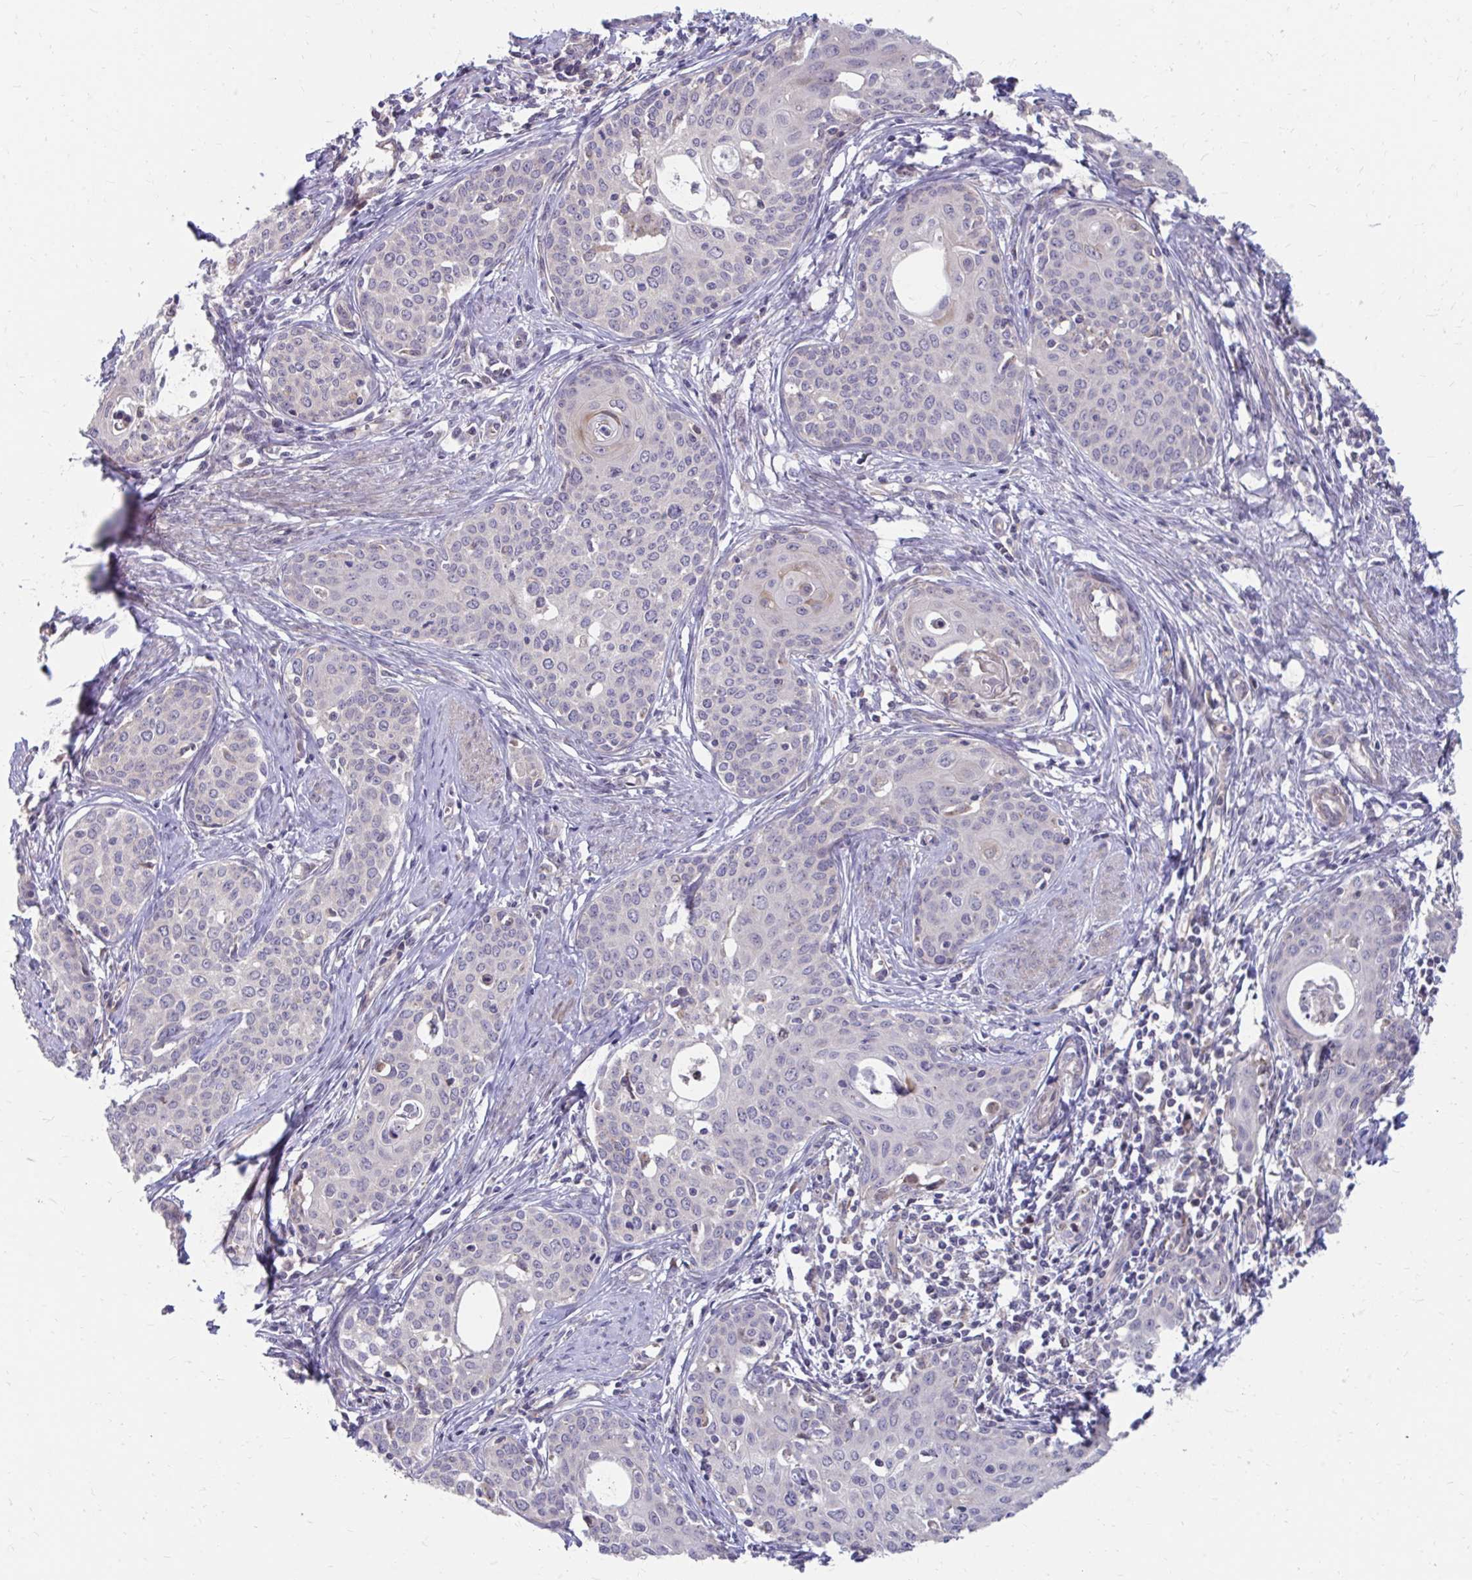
{"staining": {"intensity": "negative", "quantity": "none", "location": "none"}, "tissue": "cervical cancer", "cell_type": "Tumor cells", "image_type": "cancer", "snomed": [{"axis": "morphology", "description": "Squamous cell carcinoma, NOS"}, {"axis": "morphology", "description": "Adenocarcinoma, NOS"}, {"axis": "topography", "description": "Cervix"}], "caption": "A high-resolution histopathology image shows immunohistochemistry (IHC) staining of cervical squamous cell carcinoma, which shows no significant positivity in tumor cells.", "gene": "ITPR2", "patient": {"sex": "female", "age": 52}}